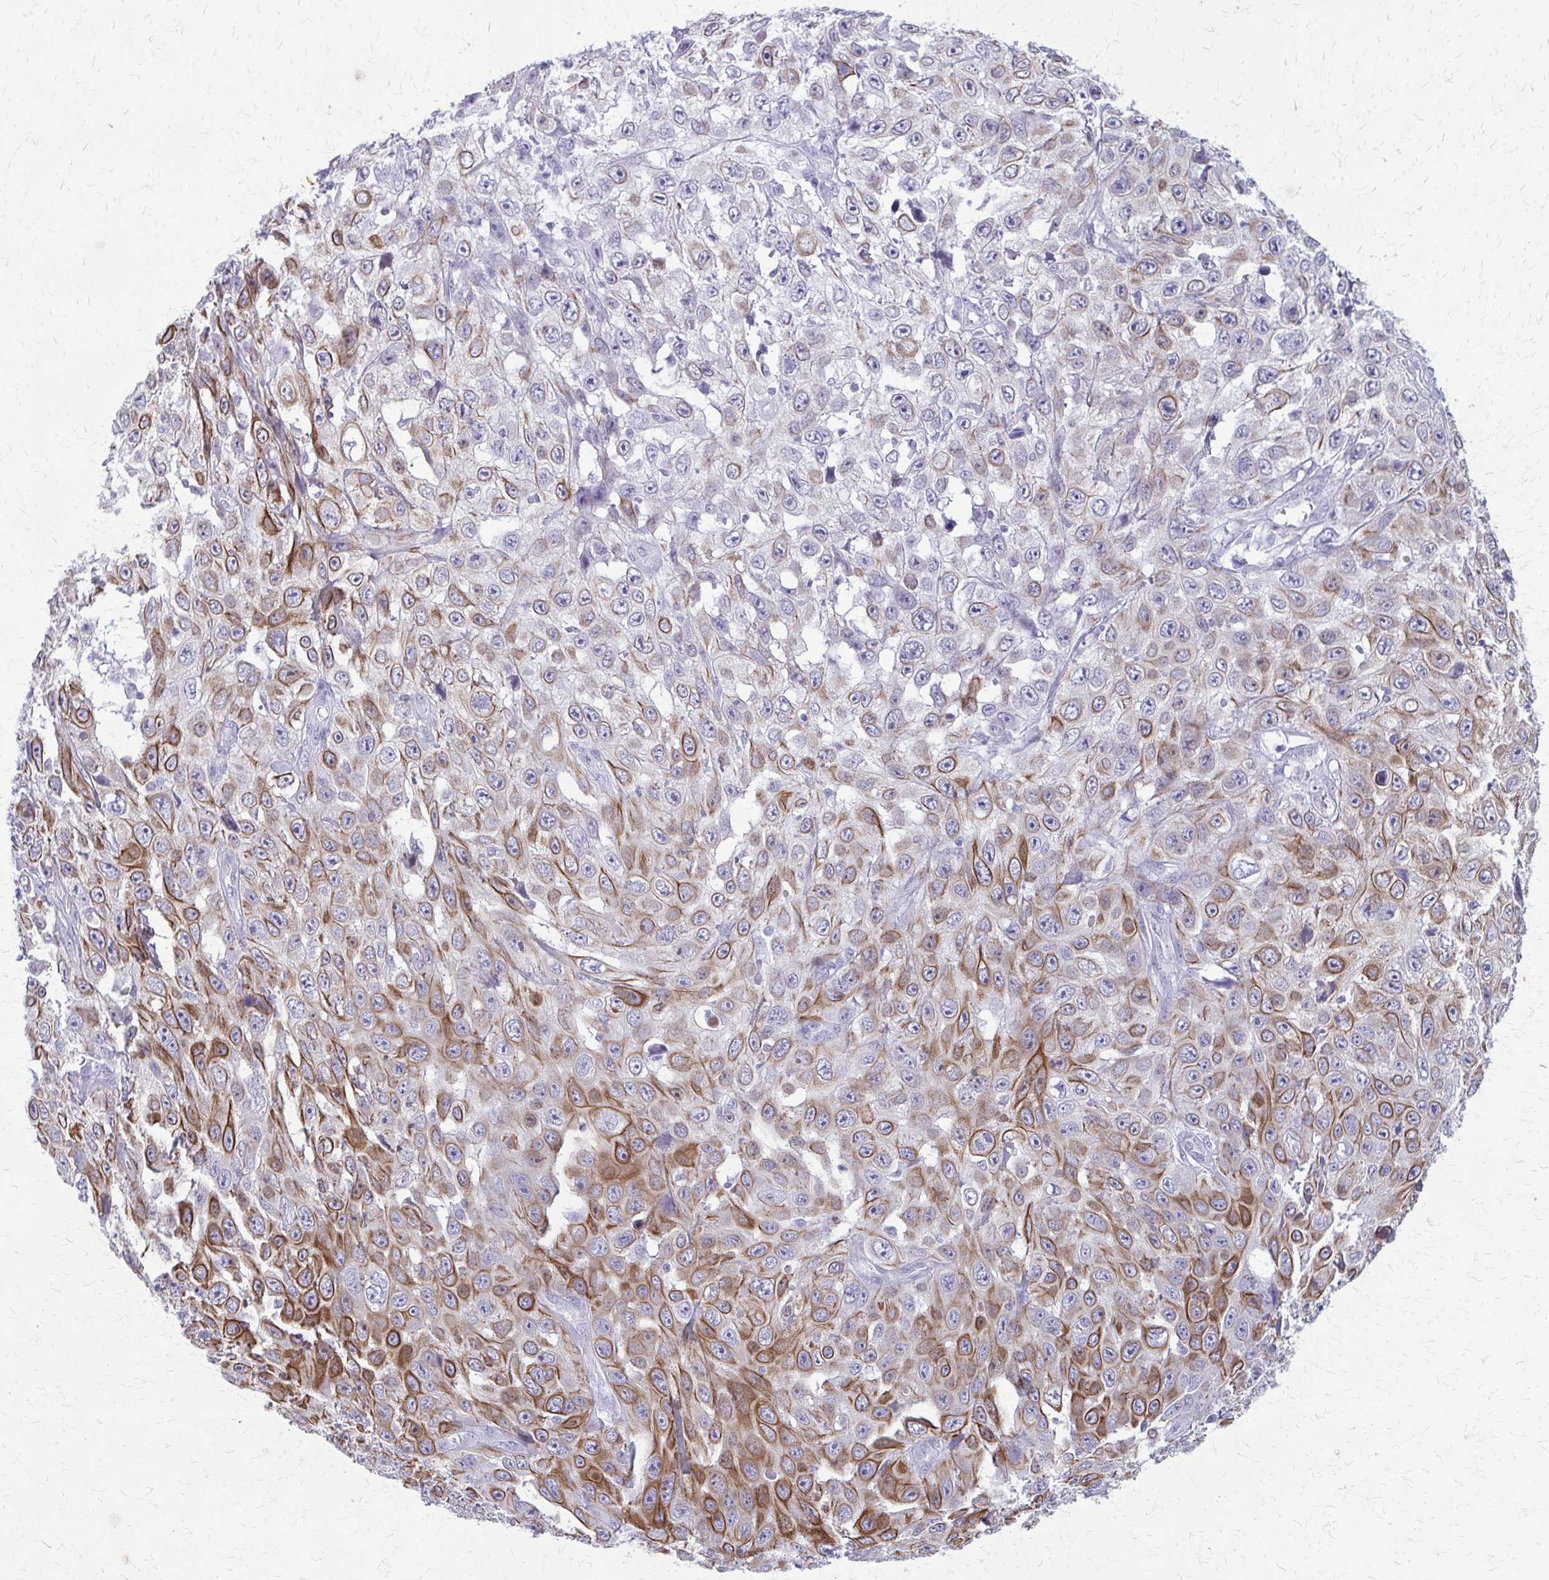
{"staining": {"intensity": "strong", "quantity": "25%-75%", "location": "cytoplasmic/membranous"}, "tissue": "skin cancer", "cell_type": "Tumor cells", "image_type": "cancer", "snomed": [{"axis": "morphology", "description": "Squamous cell carcinoma, NOS"}, {"axis": "topography", "description": "Skin"}], "caption": "Skin squamous cell carcinoma stained with a protein marker exhibits strong staining in tumor cells.", "gene": "KRT5", "patient": {"sex": "male", "age": 82}}